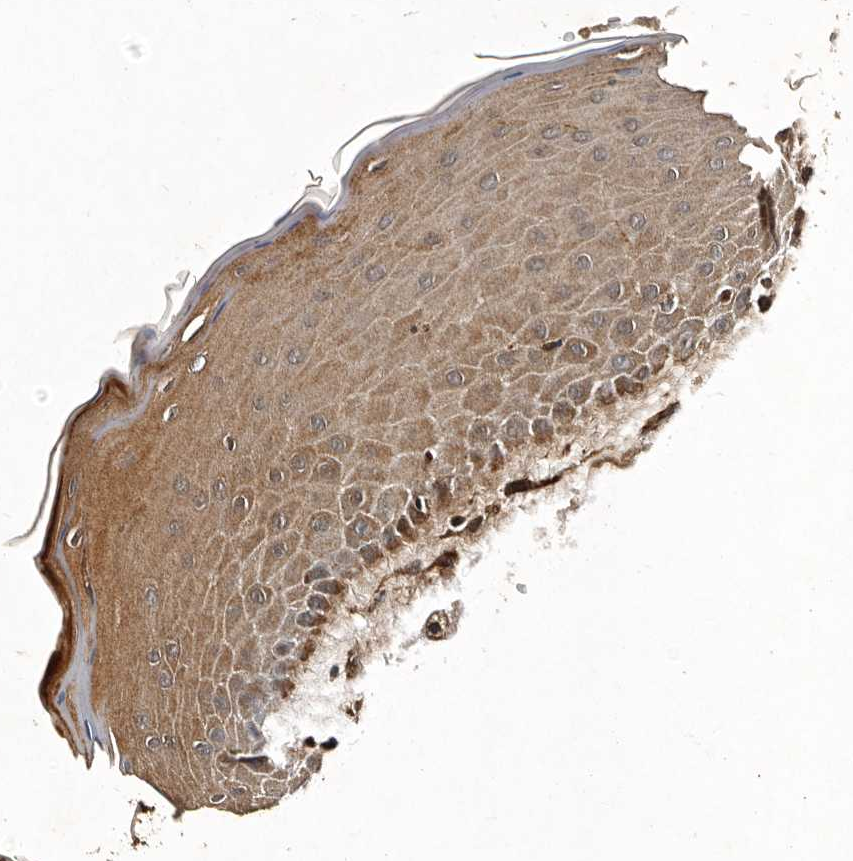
{"staining": {"intensity": "strong", "quantity": ">75%", "location": "cytoplasmic/membranous,nuclear"}, "tissue": "oral mucosa", "cell_type": "Squamous epithelial cells", "image_type": "normal", "snomed": [{"axis": "morphology", "description": "Normal tissue, NOS"}, {"axis": "topography", "description": "Oral tissue"}], "caption": "Protein staining displays strong cytoplasmic/membranous,nuclear positivity in about >75% of squamous epithelial cells in normal oral mucosa. Using DAB (brown) and hematoxylin (blue) stains, captured at high magnification using brightfield microscopy.", "gene": "CPNE3", "patient": {"sex": "male", "age": 13}}